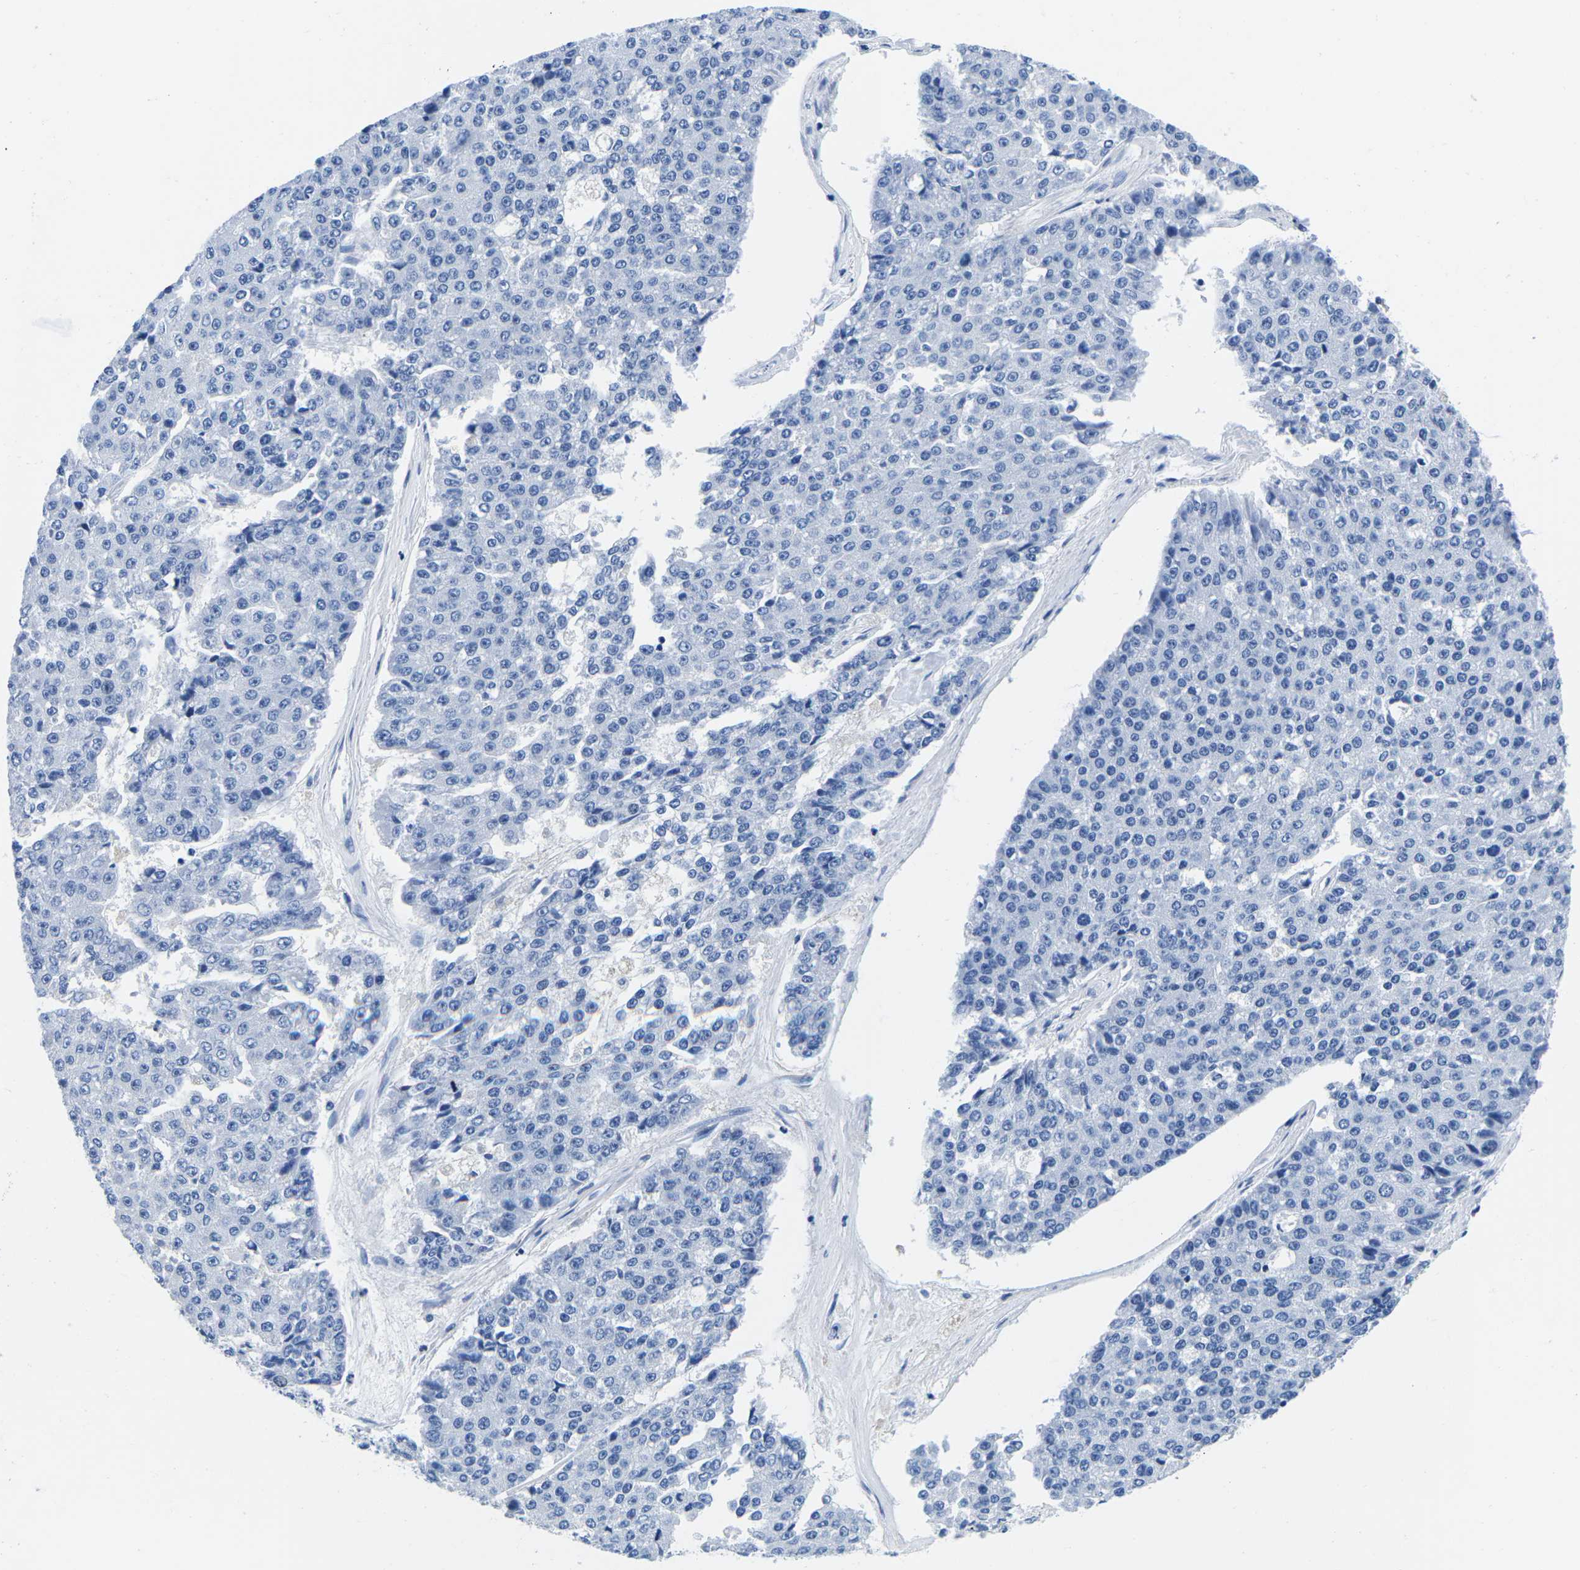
{"staining": {"intensity": "negative", "quantity": "none", "location": "none"}, "tissue": "pancreatic cancer", "cell_type": "Tumor cells", "image_type": "cancer", "snomed": [{"axis": "morphology", "description": "Adenocarcinoma, NOS"}, {"axis": "topography", "description": "Pancreas"}], "caption": "Immunohistochemical staining of human pancreatic cancer (adenocarcinoma) shows no significant staining in tumor cells. (DAB immunohistochemistry (IHC), high magnification).", "gene": "CYP1A2", "patient": {"sex": "male", "age": 50}}